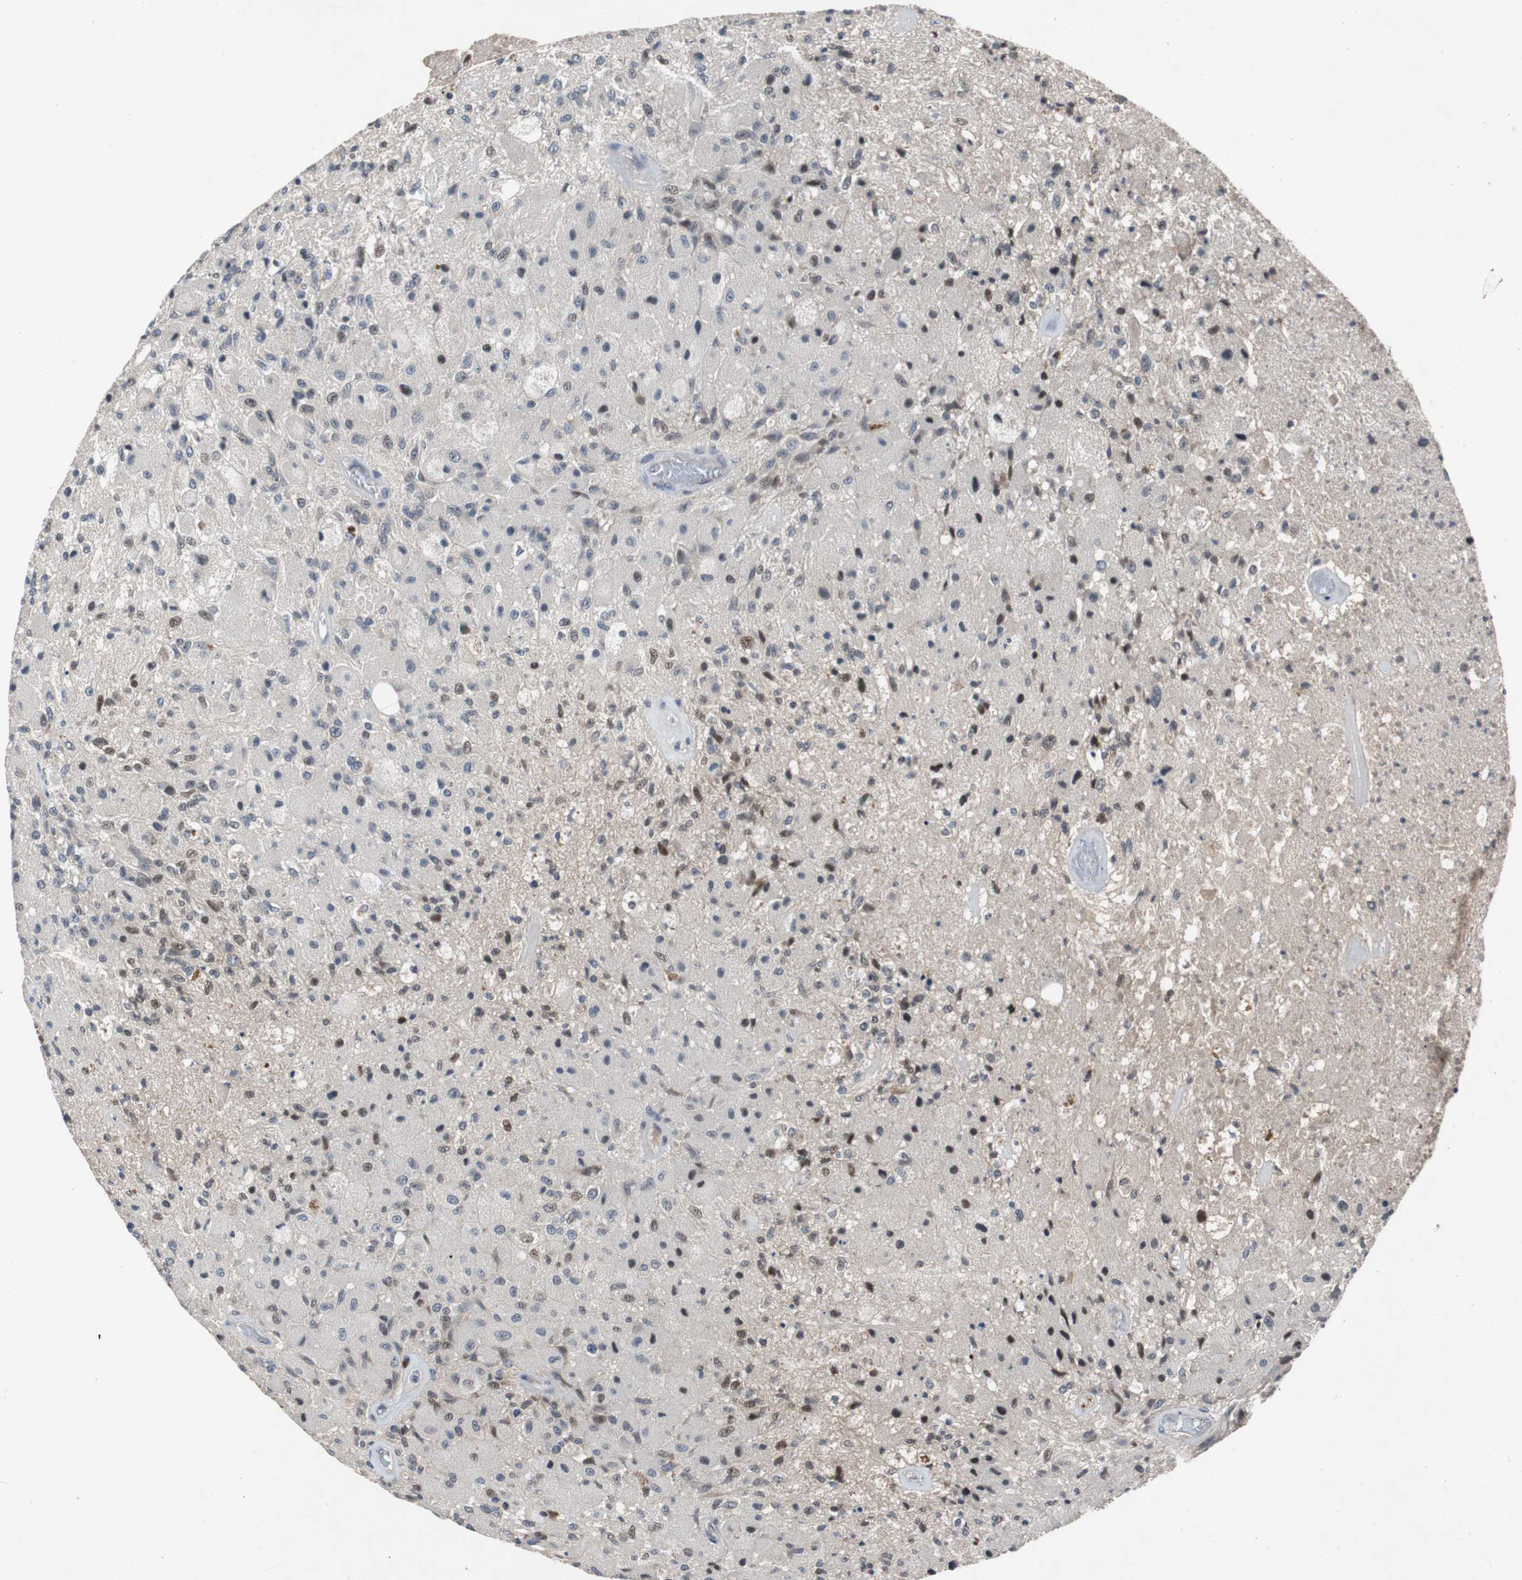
{"staining": {"intensity": "moderate", "quantity": "<25%", "location": "nuclear"}, "tissue": "glioma", "cell_type": "Tumor cells", "image_type": "cancer", "snomed": [{"axis": "morphology", "description": "Normal tissue, NOS"}, {"axis": "morphology", "description": "Glioma, malignant, High grade"}, {"axis": "topography", "description": "Cerebral cortex"}], "caption": "Immunohistochemical staining of malignant high-grade glioma displays low levels of moderate nuclear protein expression in about <25% of tumor cells.", "gene": "TP63", "patient": {"sex": "male", "age": 77}}